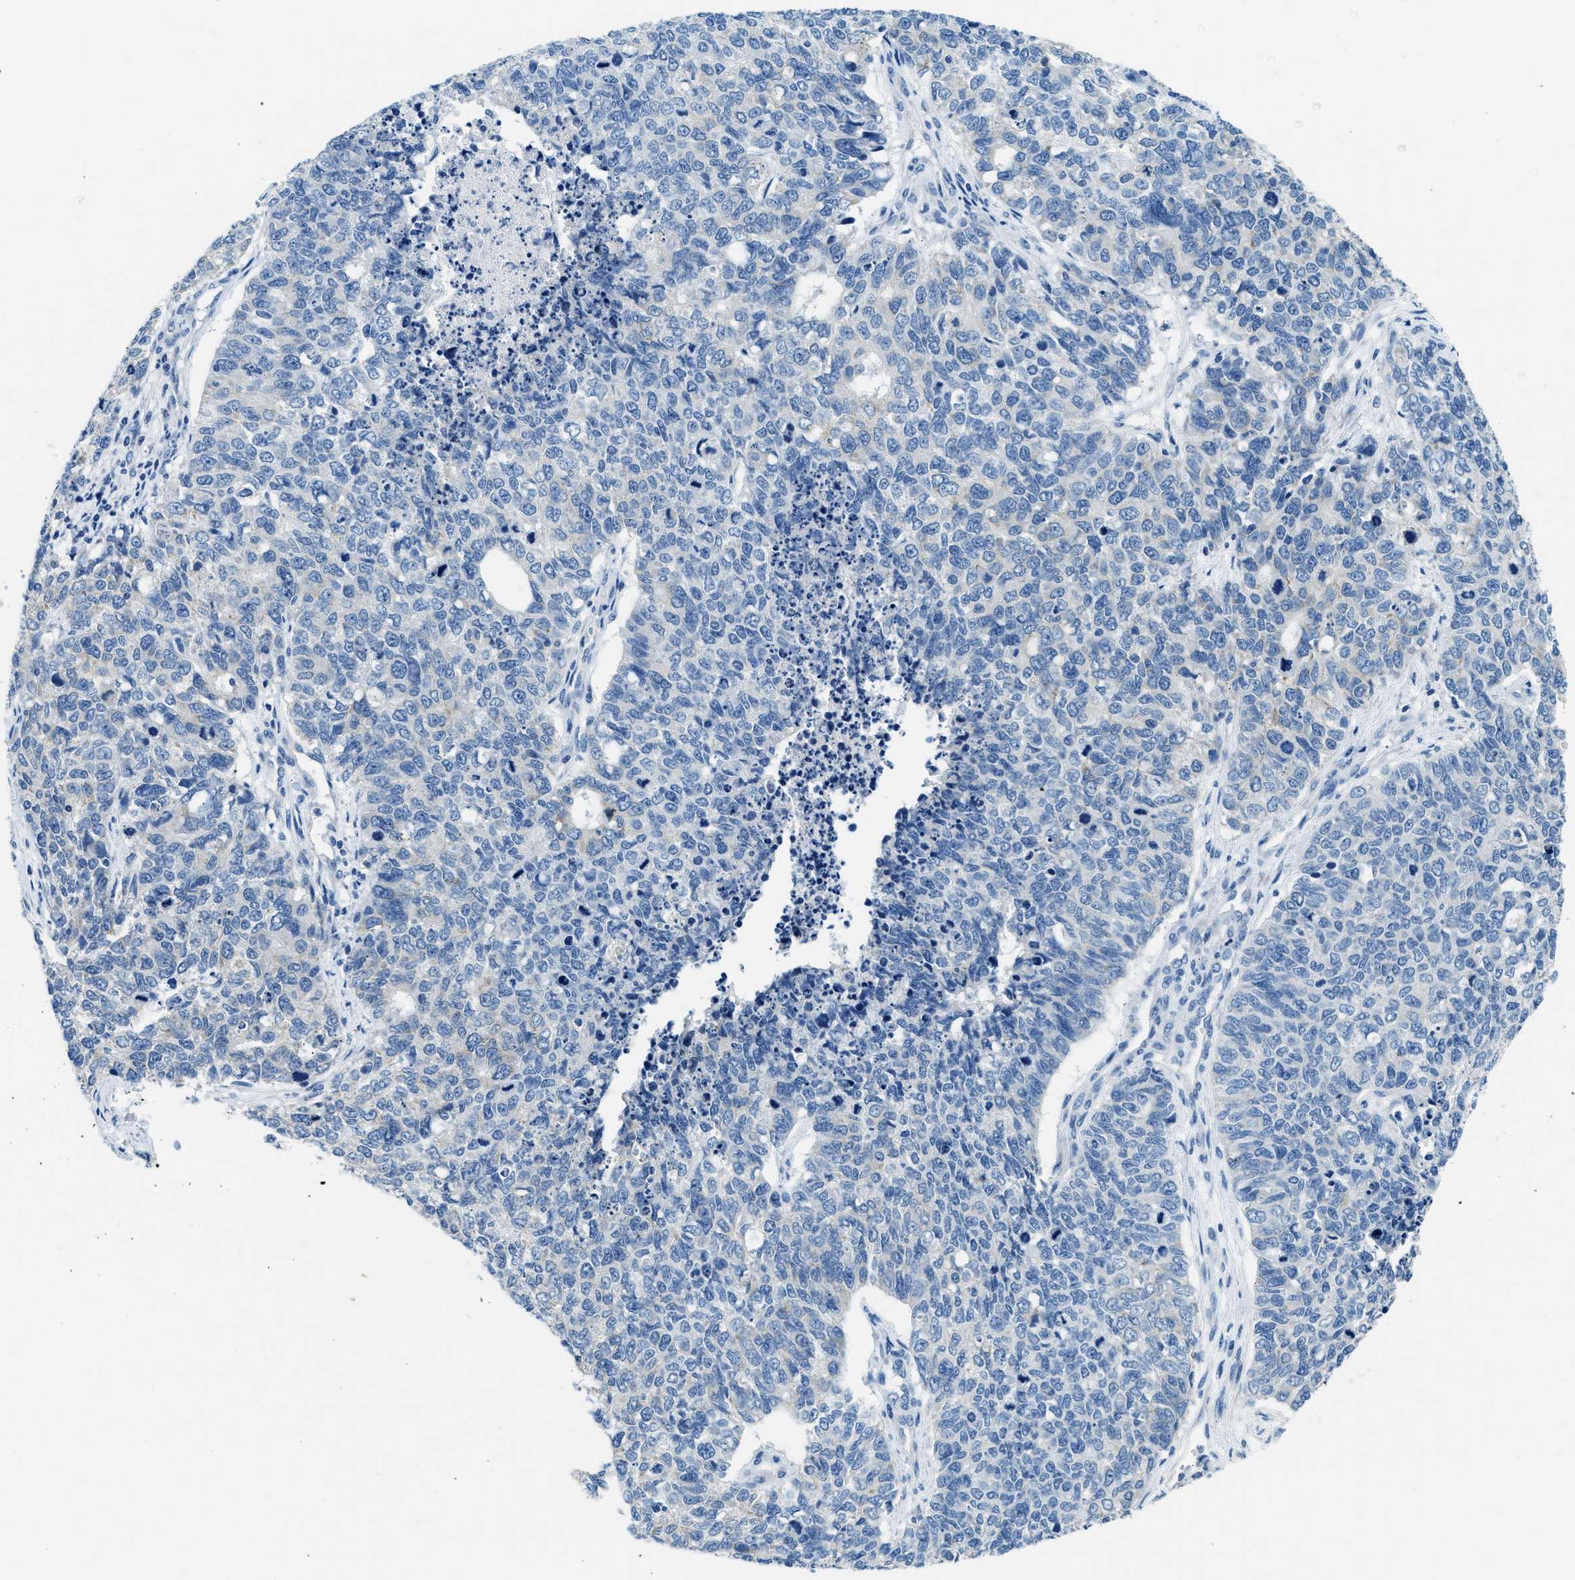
{"staining": {"intensity": "negative", "quantity": "none", "location": "none"}, "tissue": "cervical cancer", "cell_type": "Tumor cells", "image_type": "cancer", "snomed": [{"axis": "morphology", "description": "Squamous cell carcinoma, NOS"}, {"axis": "topography", "description": "Cervix"}], "caption": "Tumor cells show no significant protein staining in cervical squamous cell carcinoma.", "gene": "CLDN18", "patient": {"sex": "female", "age": 63}}